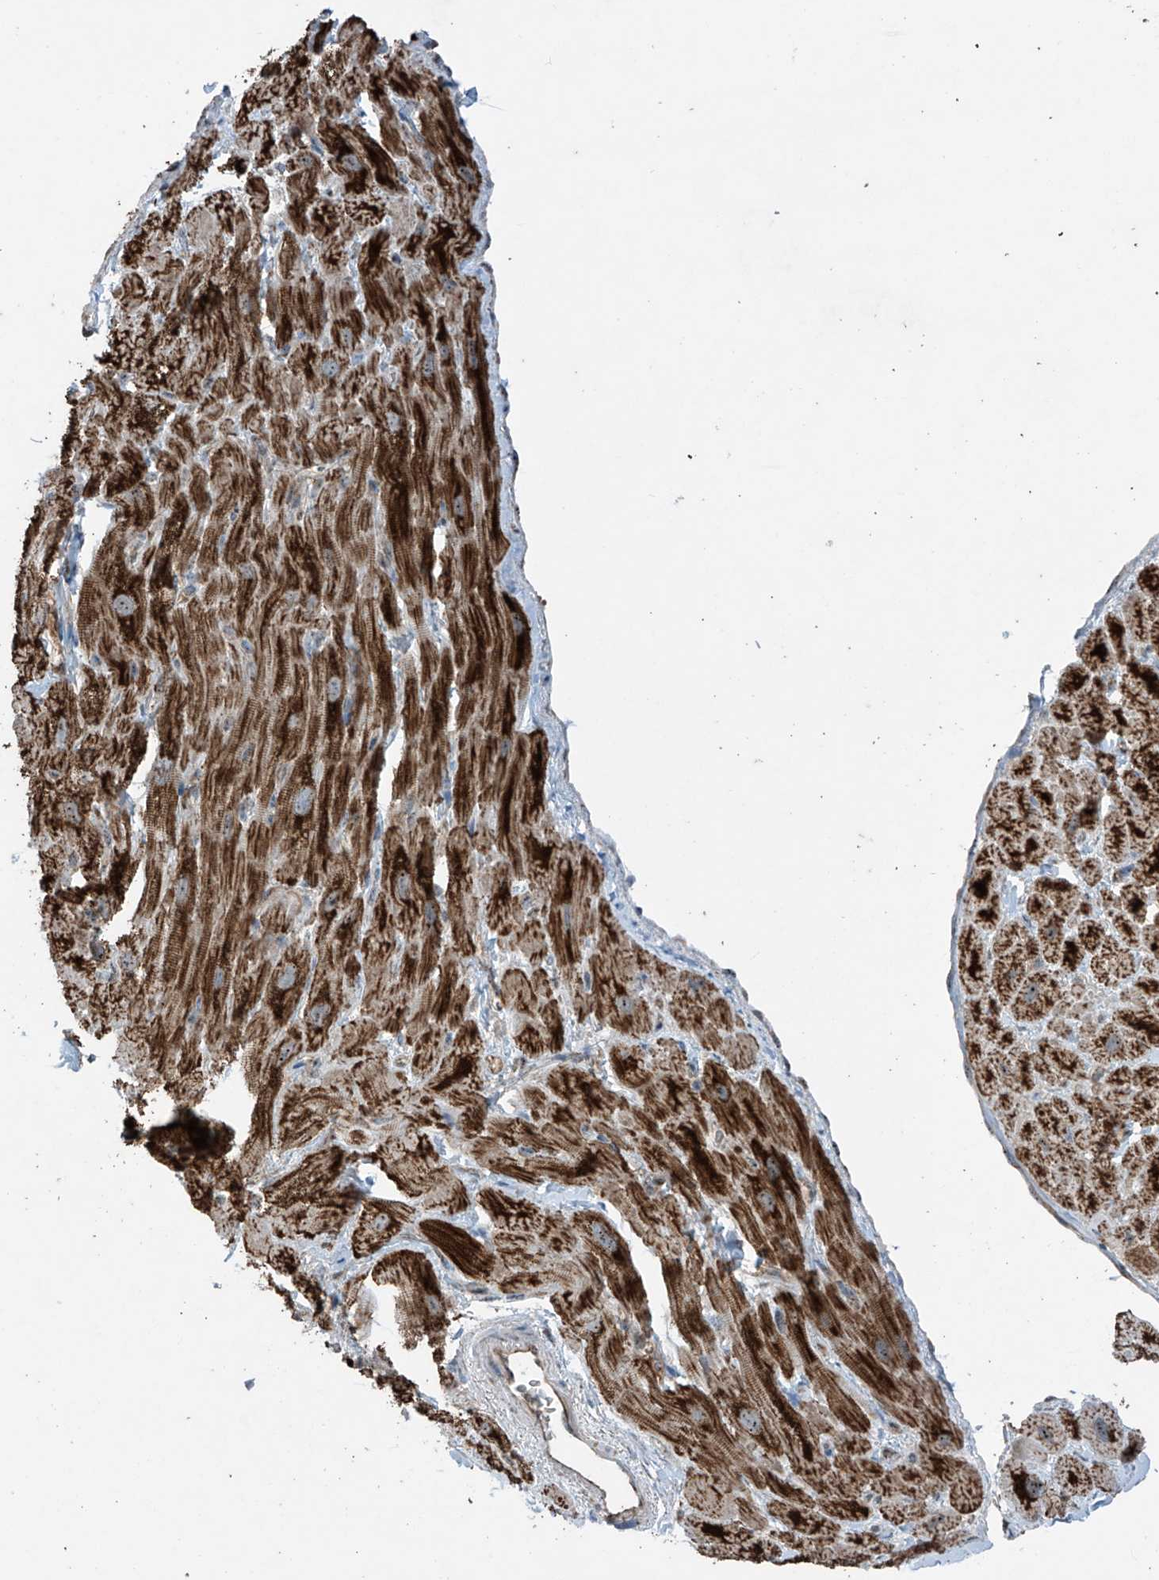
{"staining": {"intensity": "strong", "quantity": ">75%", "location": "cytoplasmic/membranous"}, "tissue": "heart muscle", "cell_type": "Cardiomyocytes", "image_type": "normal", "snomed": [{"axis": "morphology", "description": "Normal tissue, NOS"}, {"axis": "topography", "description": "Heart"}], "caption": "Heart muscle stained with DAB immunohistochemistry demonstrates high levels of strong cytoplasmic/membranous staining in about >75% of cardiomyocytes.", "gene": "SAMD3", "patient": {"sex": "male", "age": 49}}